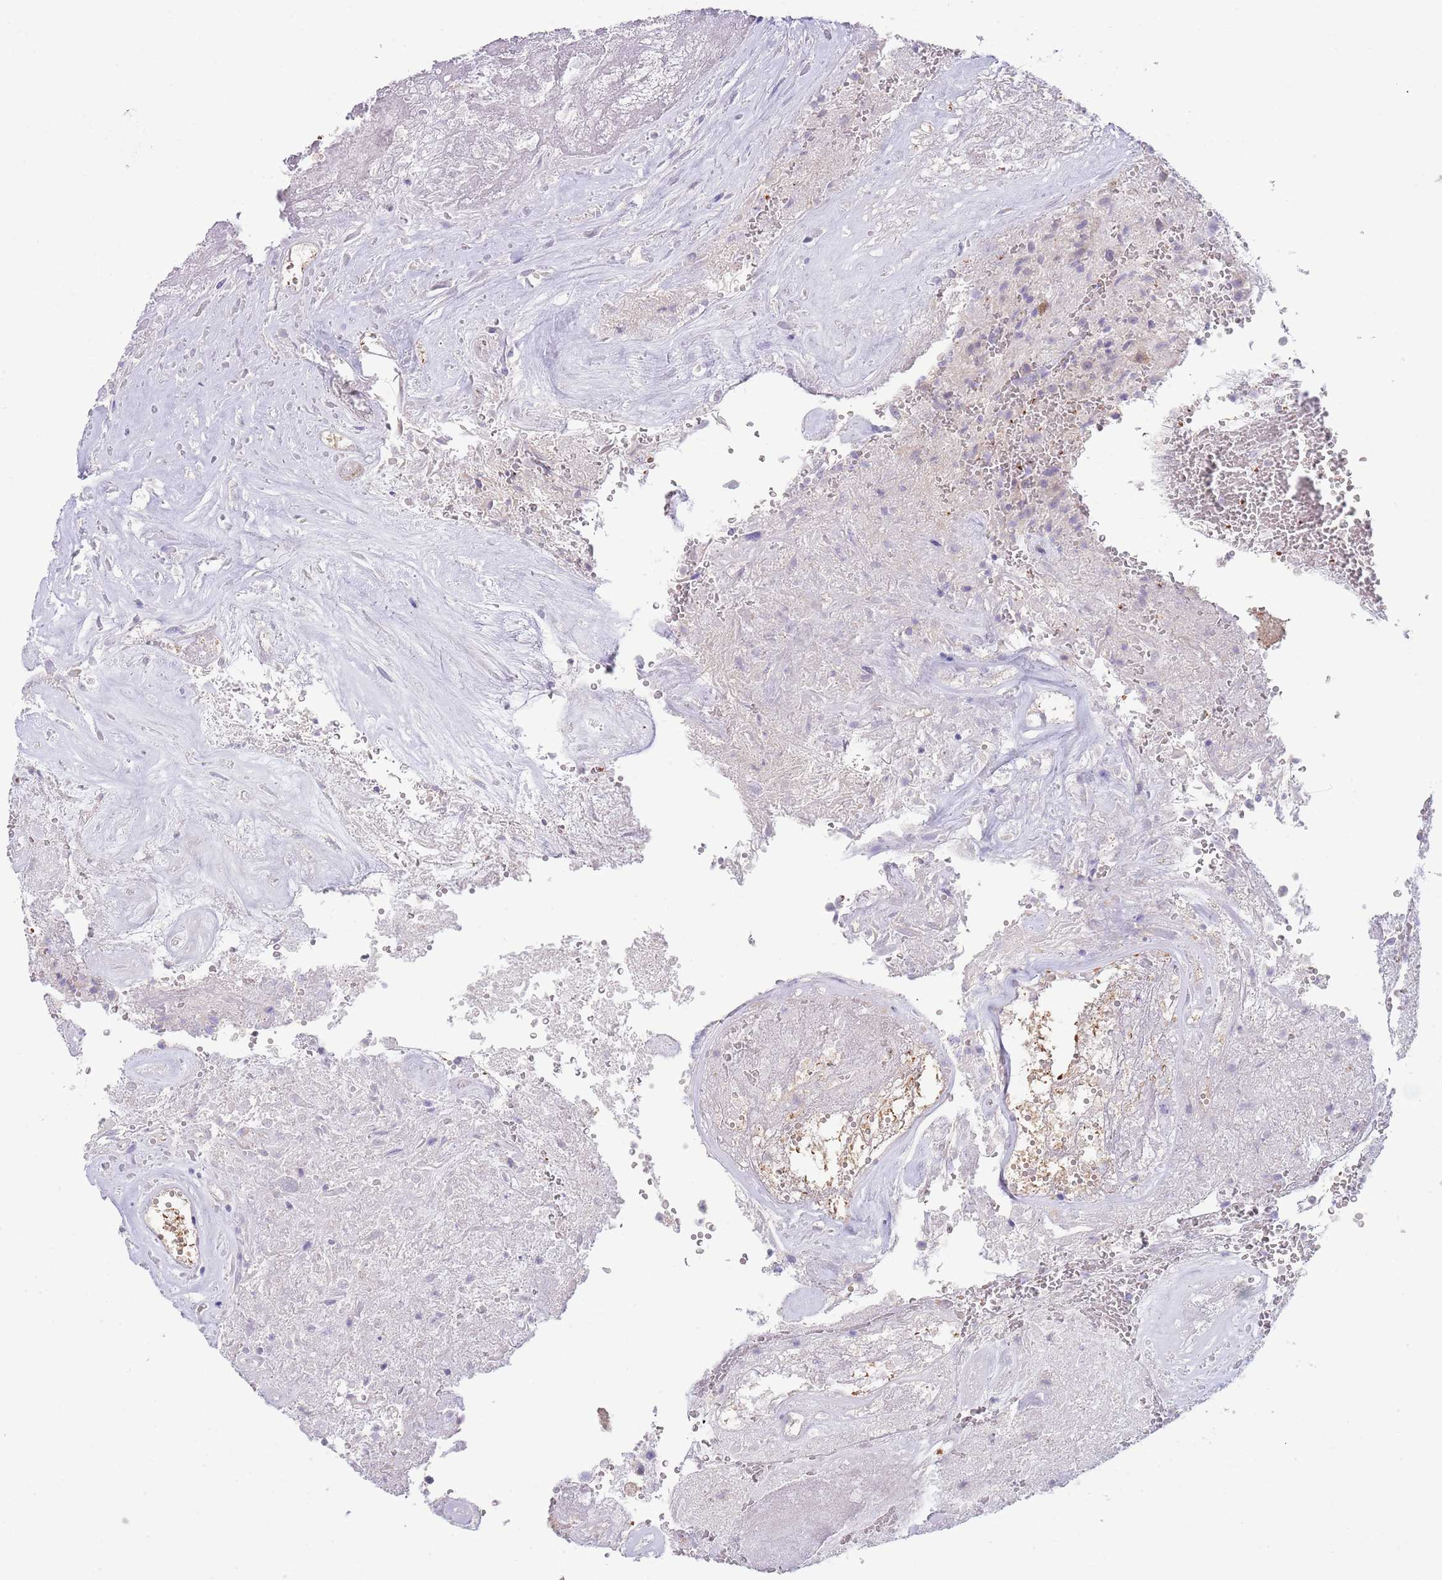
{"staining": {"intensity": "negative", "quantity": "none", "location": "none"}, "tissue": "glioma", "cell_type": "Tumor cells", "image_type": "cancer", "snomed": [{"axis": "morphology", "description": "Glioma, malignant, High grade"}, {"axis": "topography", "description": "Brain"}], "caption": "This photomicrograph is of malignant glioma (high-grade) stained with IHC to label a protein in brown with the nuclei are counter-stained blue. There is no staining in tumor cells.", "gene": "ZNF14", "patient": {"sex": "male", "age": 56}}